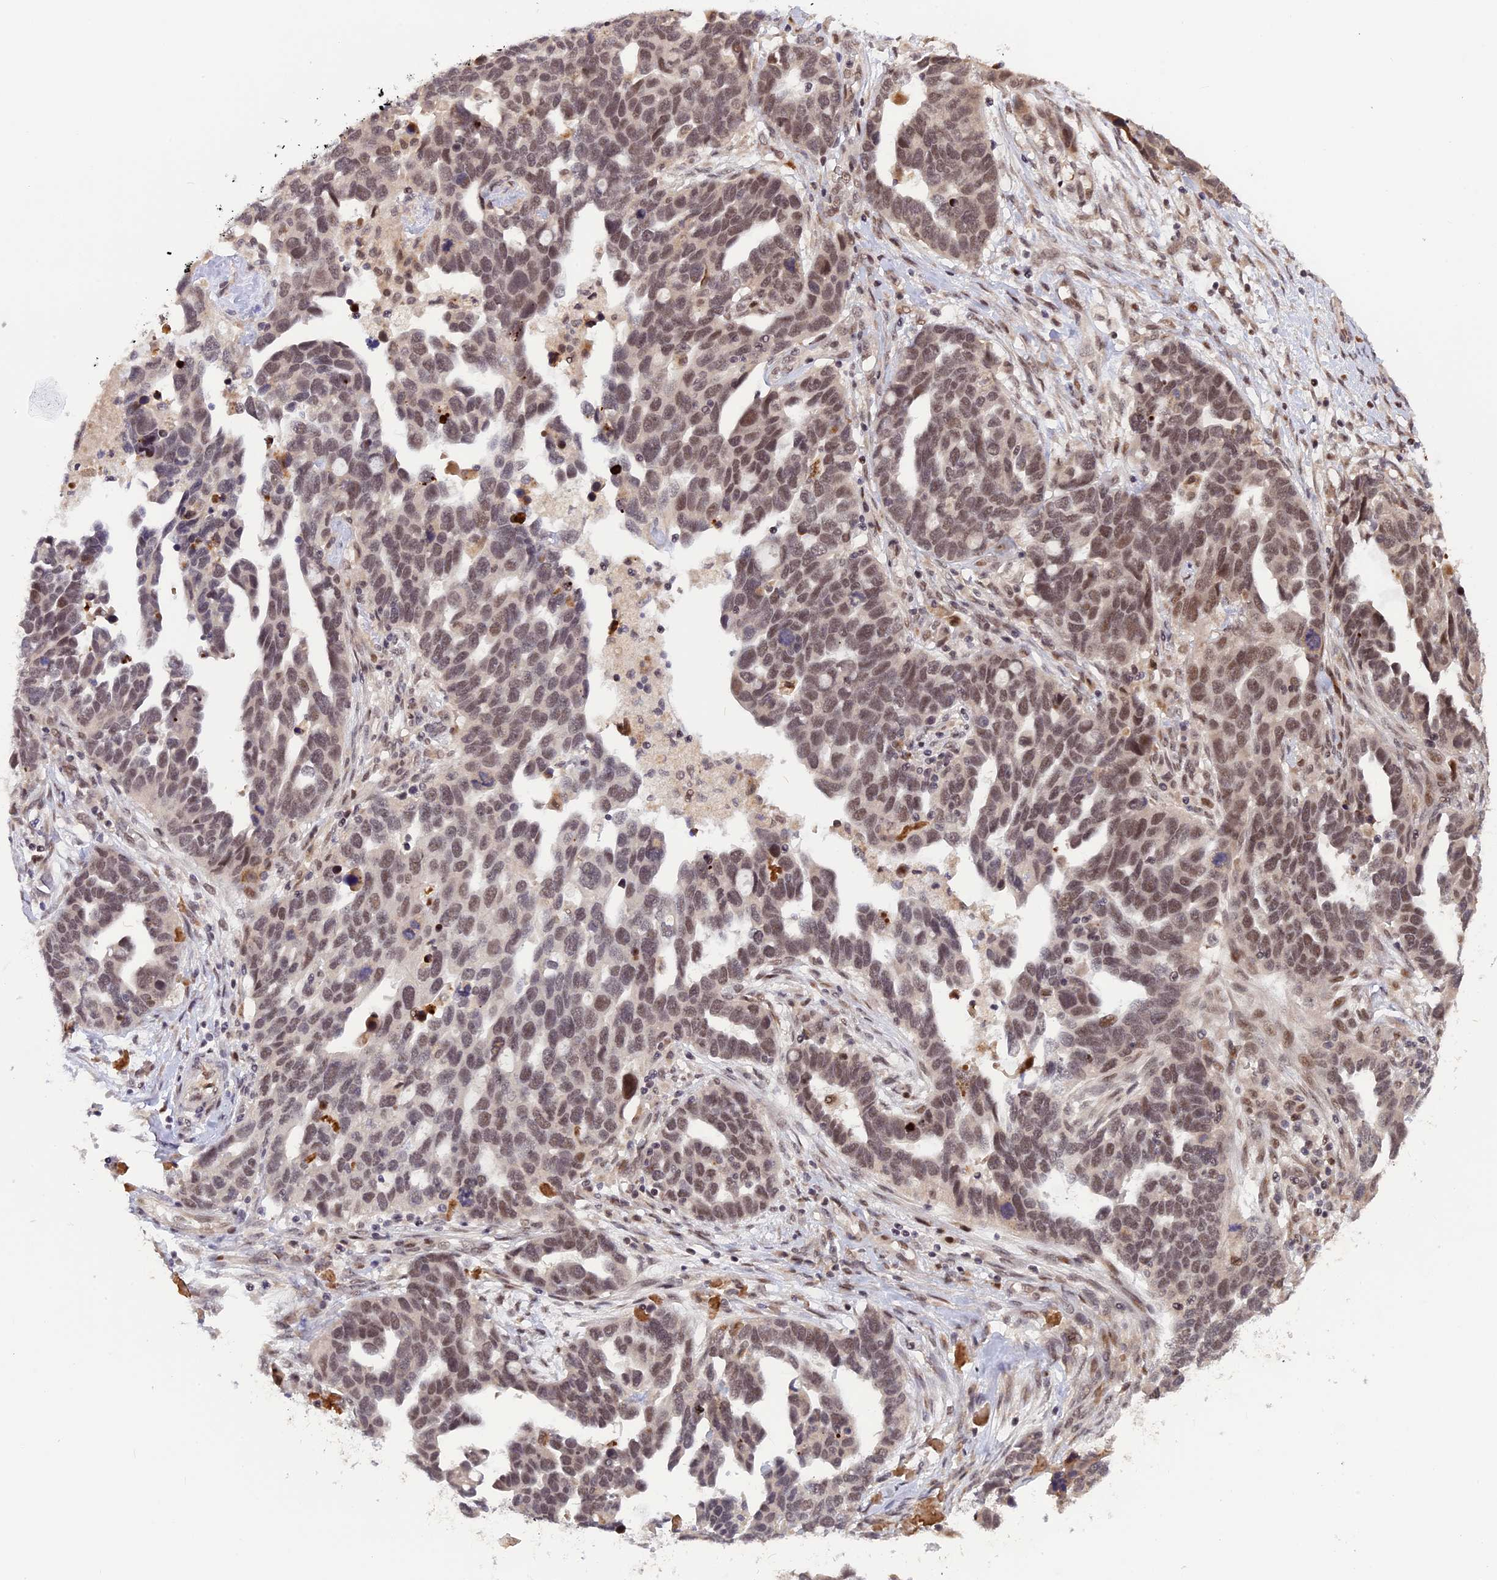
{"staining": {"intensity": "moderate", "quantity": ">75%", "location": "nuclear"}, "tissue": "ovarian cancer", "cell_type": "Tumor cells", "image_type": "cancer", "snomed": [{"axis": "morphology", "description": "Cystadenocarcinoma, serous, NOS"}, {"axis": "topography", "description": "Ovary"}], "caption": "A brown stain labels moderate nuclear expression of a protein in ovarian cancer (serous cystadenocarcinoma) tumor cells. The staining was performed using DAB (3,3'-diaminobenzidine) to visualize the protein expression in brown, while the nuclei were stained in blue with hematoxylin (Magnification: 20x).", "gene": "POLR2C", "patient": {"sex": "female", "age": 54}}